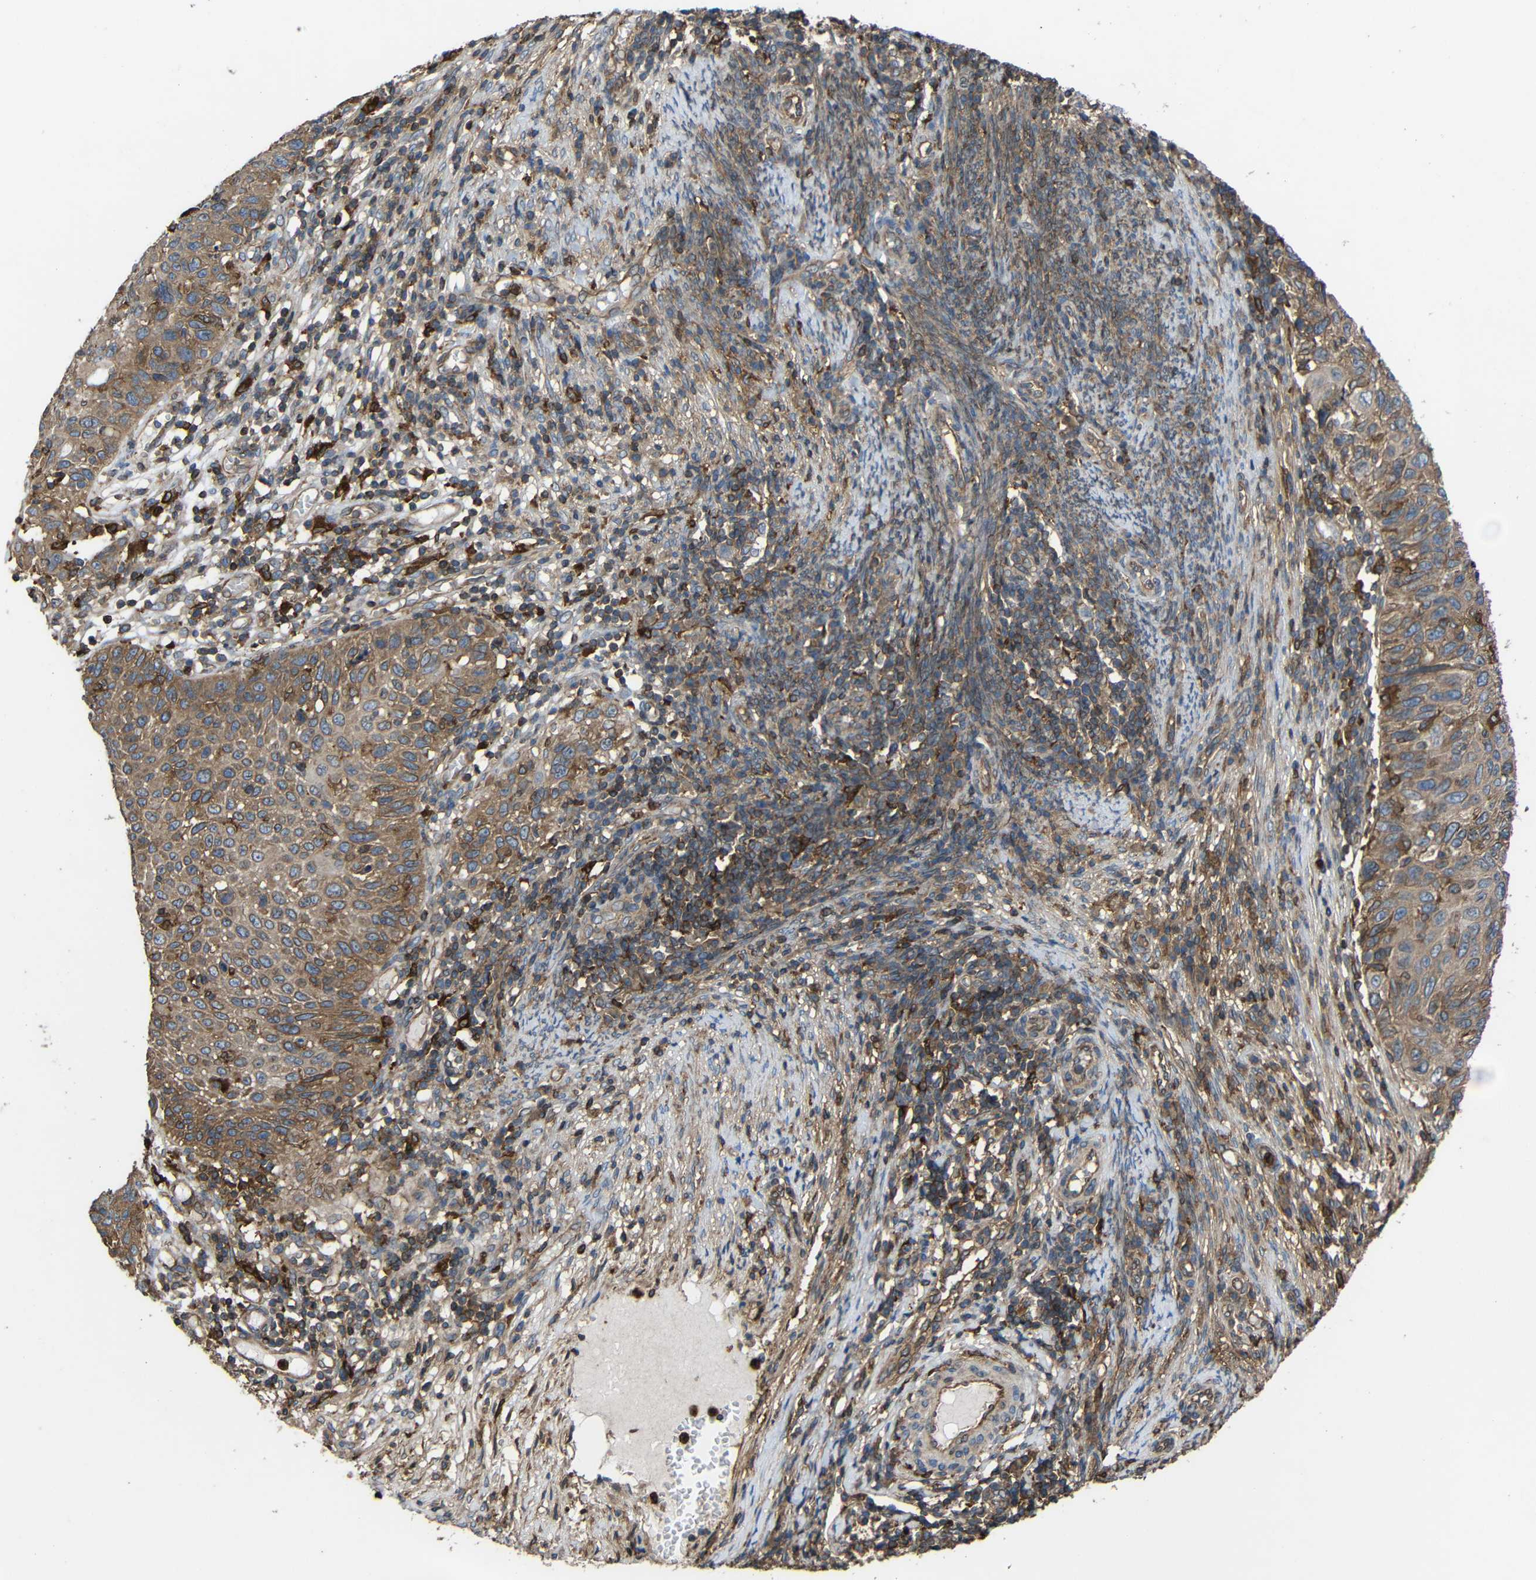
{"staining": {"intensity": "moderate", "quantity": ">75%", "location": "cytoplasmic/membranous"}, "tissue": "cervical cancer", "cell_type": "Tumor cells", "image_type": "cancer", "snomed": [{"axis": "morphology", "description": "Squamous cell carcinoma, NOS"}, {"axis": "topography", "description": "Cervix"}], "caption": "A brown stain highlights moderate cytoplasmic/membranous positivity of a protein in cervical cancer tumor cells. The protein is stained brown, and the nuclei are stained in blue (DAB IHC with brightfield microscopy, high magnification).", "gene": "TREM2", "patient": {"sex": "female", "age": 70}}